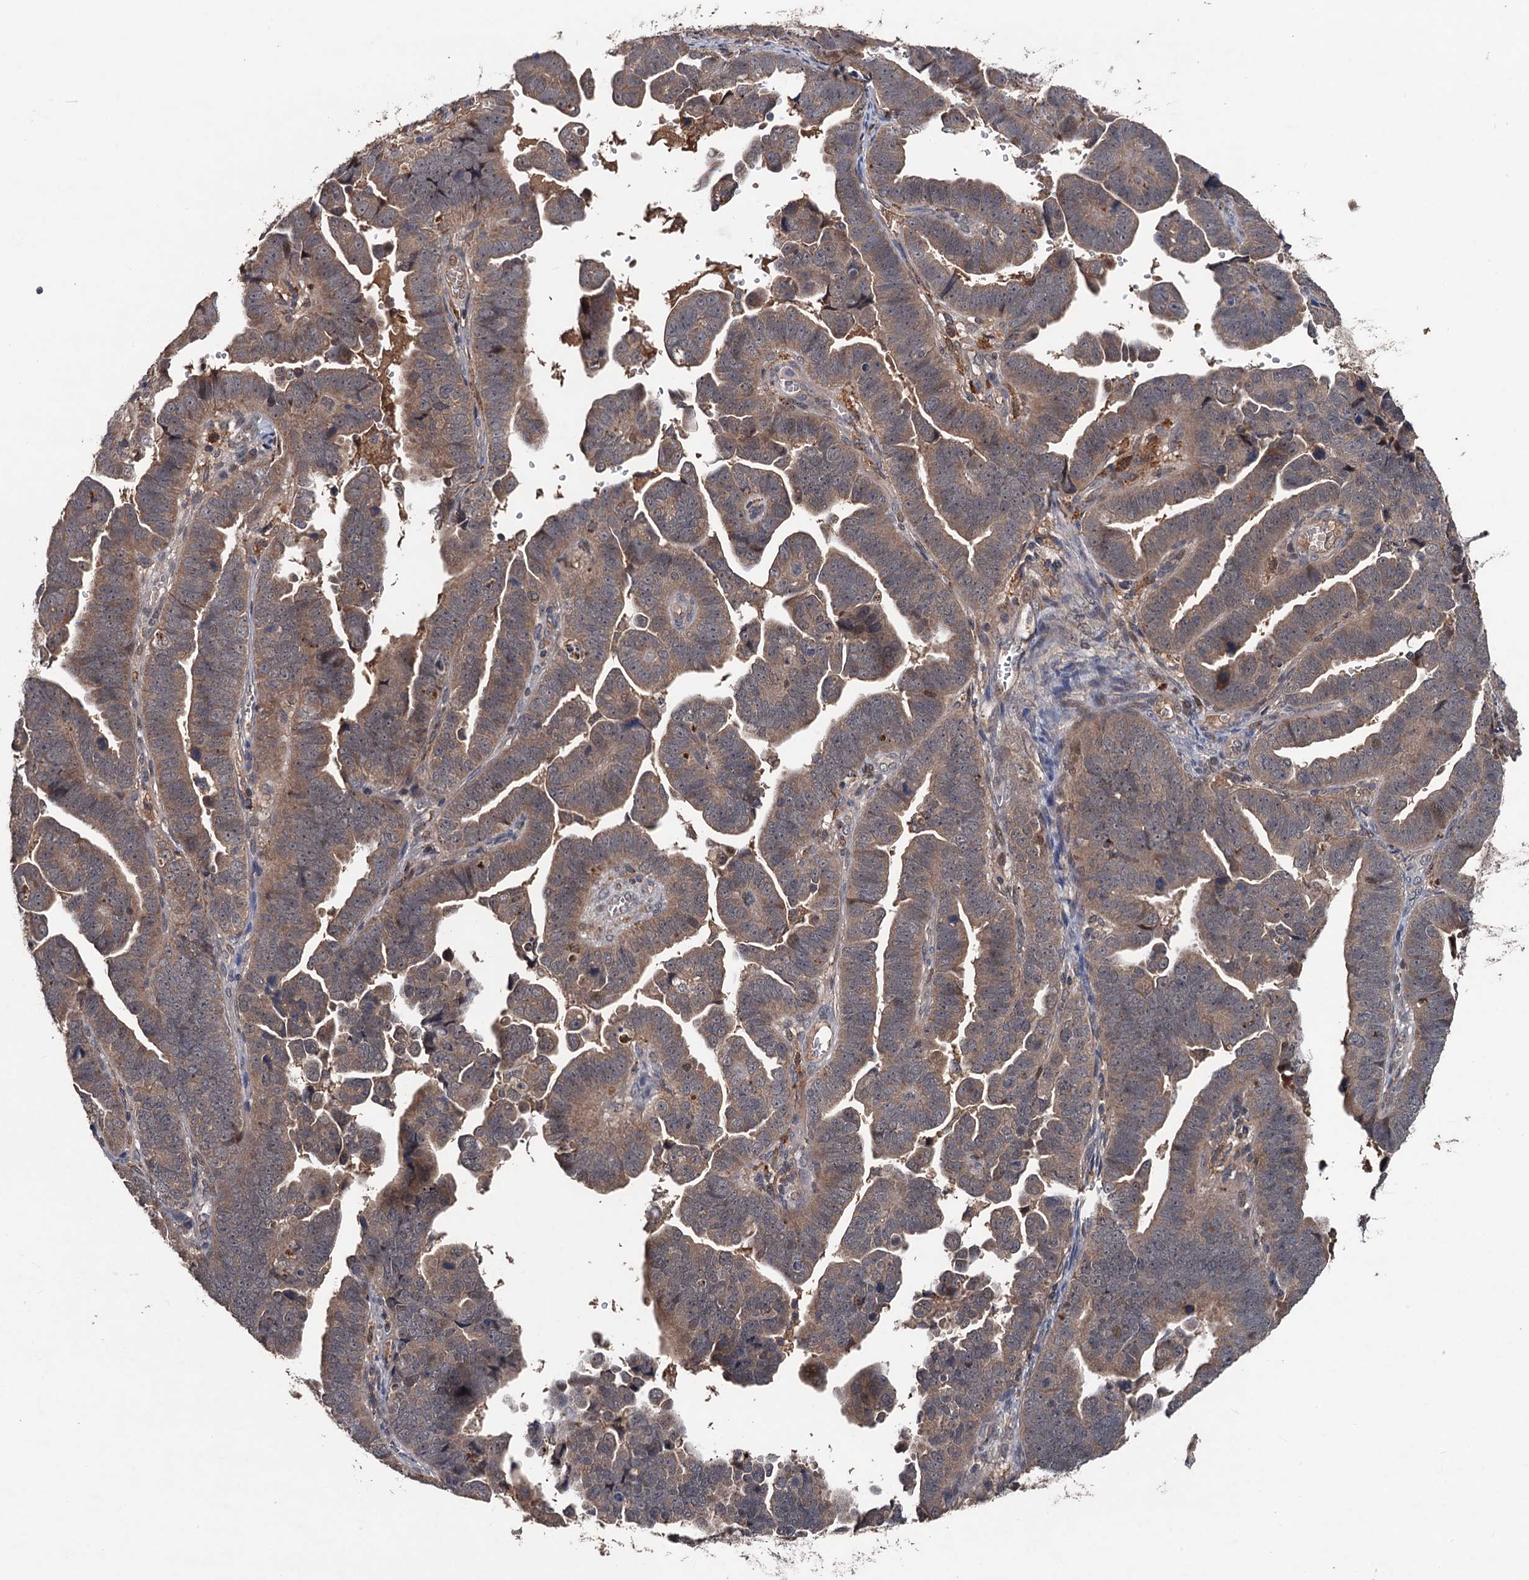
{"staining": {"intensity": "moderate", "quantity": ">75%", "location": "cytoplasmic/membranous"}, "tissue": "endometrial cancer", "cell_type": "Tumor cells", "image_type": "cancer", "snomed": [{"axis": "morphology", "description": "Adenocarcinoma, NOS"}, {"axis": "topography", "description": "Endometrium"}], "caption": "There is medium levels of moderate cytoplasmic/membranous expression in tumor cells of adenocarcinoma (endometrial), as demonstrated by immunohistochemical staining (brown color).", "gene": "ZNF438", "patient": {"sex": "female", "age": 75}}